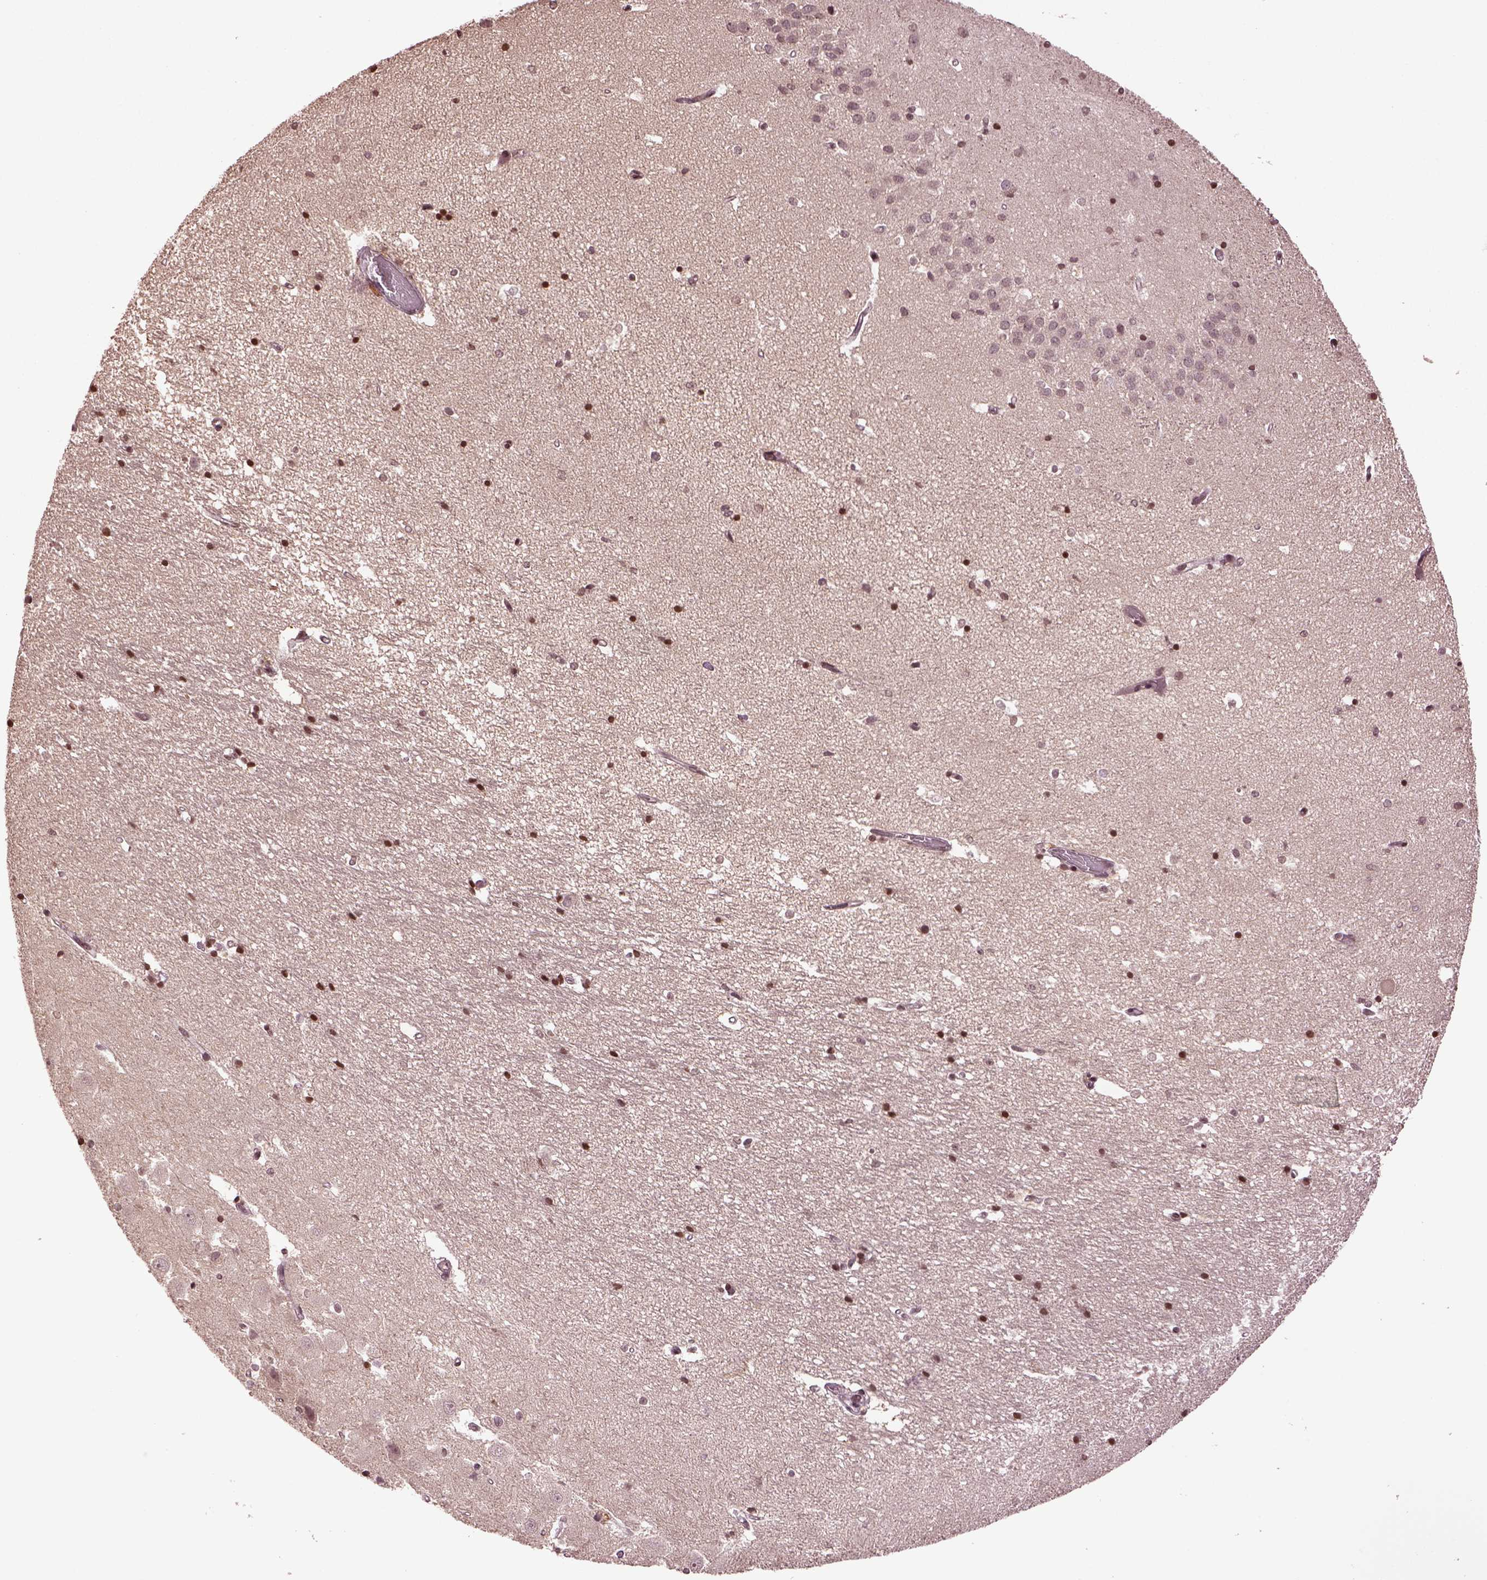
{"staining": {"intensity": "moderate", "quantity": "25%-75%", "location": "nuclear"}, "tissue": "hippocampus", "cell_type": "Glial cells", "image_type": "normal", "snomed": [{"axis": "morphology", "description": "Normal tissue, NOS"}, {"axis": "topography", "description": "Hippocampus"}], "caption": "Protein expression analysis of unremarkable human hippocampus reveals moderate nuclear expression in about 25%-75% of glial cells.", "gene": "GRM4", "patient": {"sex": "male", "age": 44}}